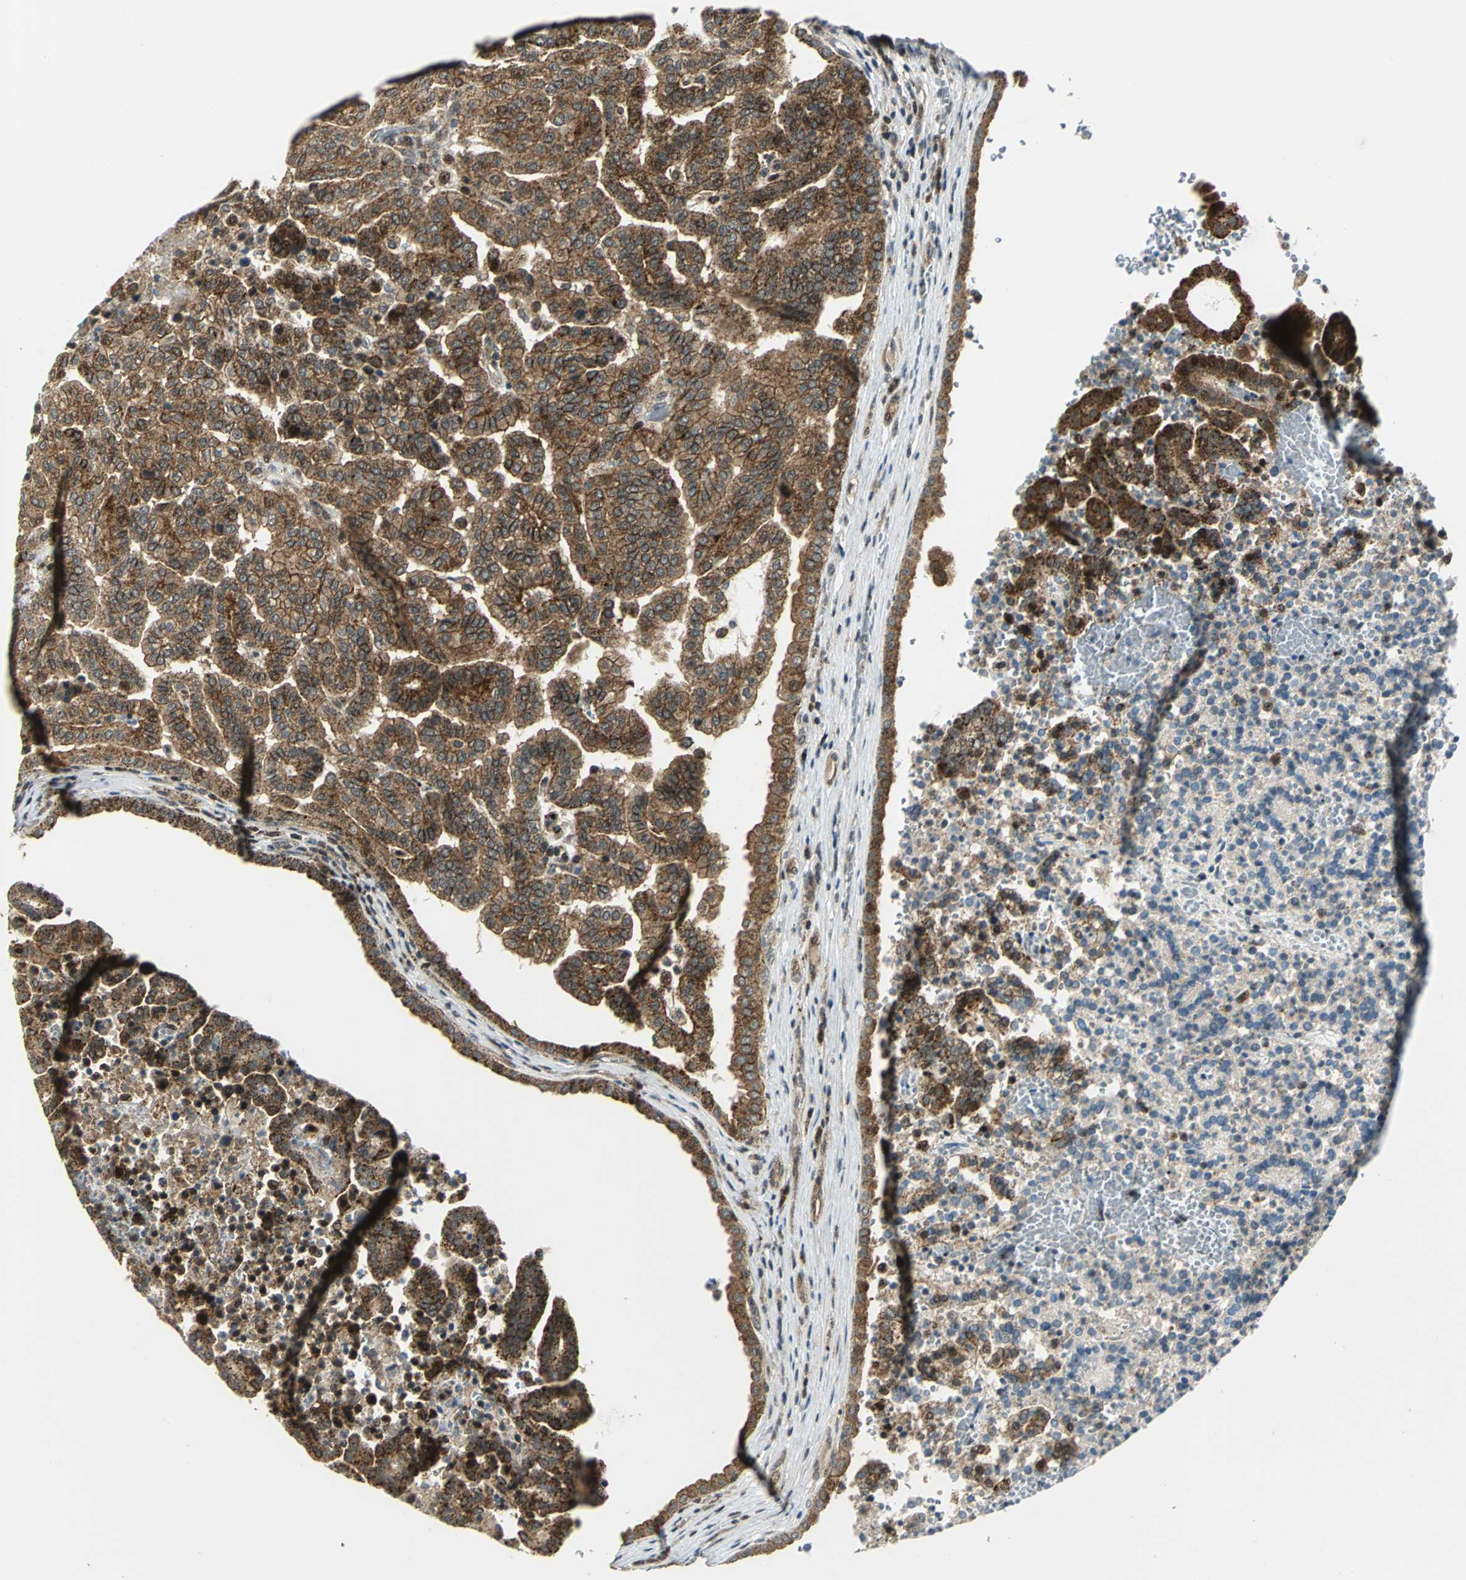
{"staining": {"intensity": "moderate", "quantity": ">75%", "location": "cytoplasmic/membranous,nuclear"}, "tissue": "renal cancer", "cell_type": "Tumor cells", "image_type": "cancer", "snomed": [{"axis": "morphology", "description": "Adenocarcinoma, NOS"}, {"axis": "topography", "description": "Kidney"}], "caption": "Human renal cancer (adenocarcinoma) stained for a protein (brown) reveals moderate cytoplasmic/membranous and nuclear positive expression in about >75% of tumor cells.", "gene": "ATP6V1A", "patient": {"sex": "male", "age": 61}}